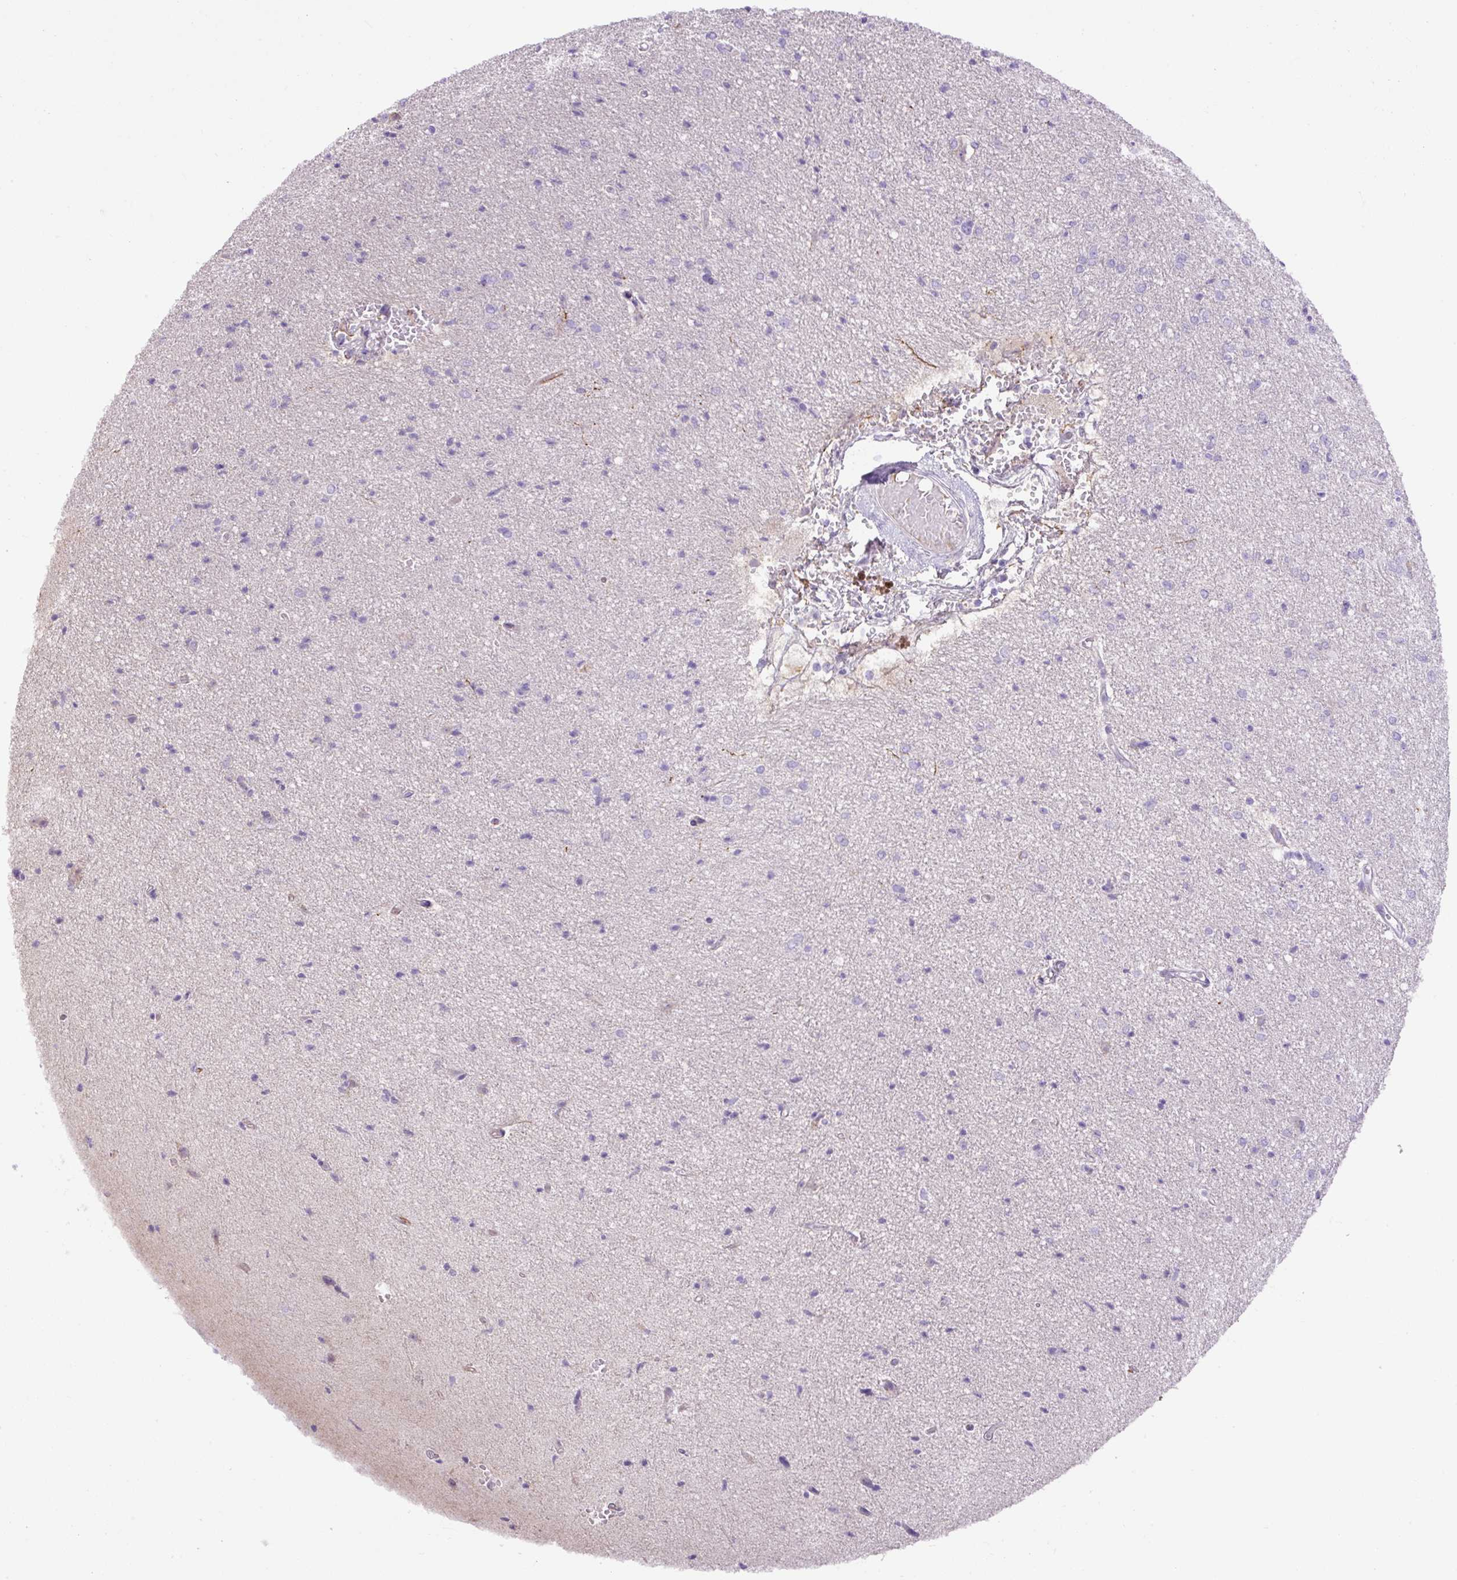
{"staining": {"intensity": "negative", "quantity": "none", "location": "none"}, "tissue": "glioma", "cell_type": "Tumor cells", "image_type": "cancer", "snomed": [{"axis": "morphology", "description": "Glioma, malignant, Low grade"}, {"axis": "topography", "description": "Brain"}], "caption": "Tumor cells are negative for brown protein staining in glioma.", "gene": "SPTBN5", "patient": {"sex": "male", "age": 26}}